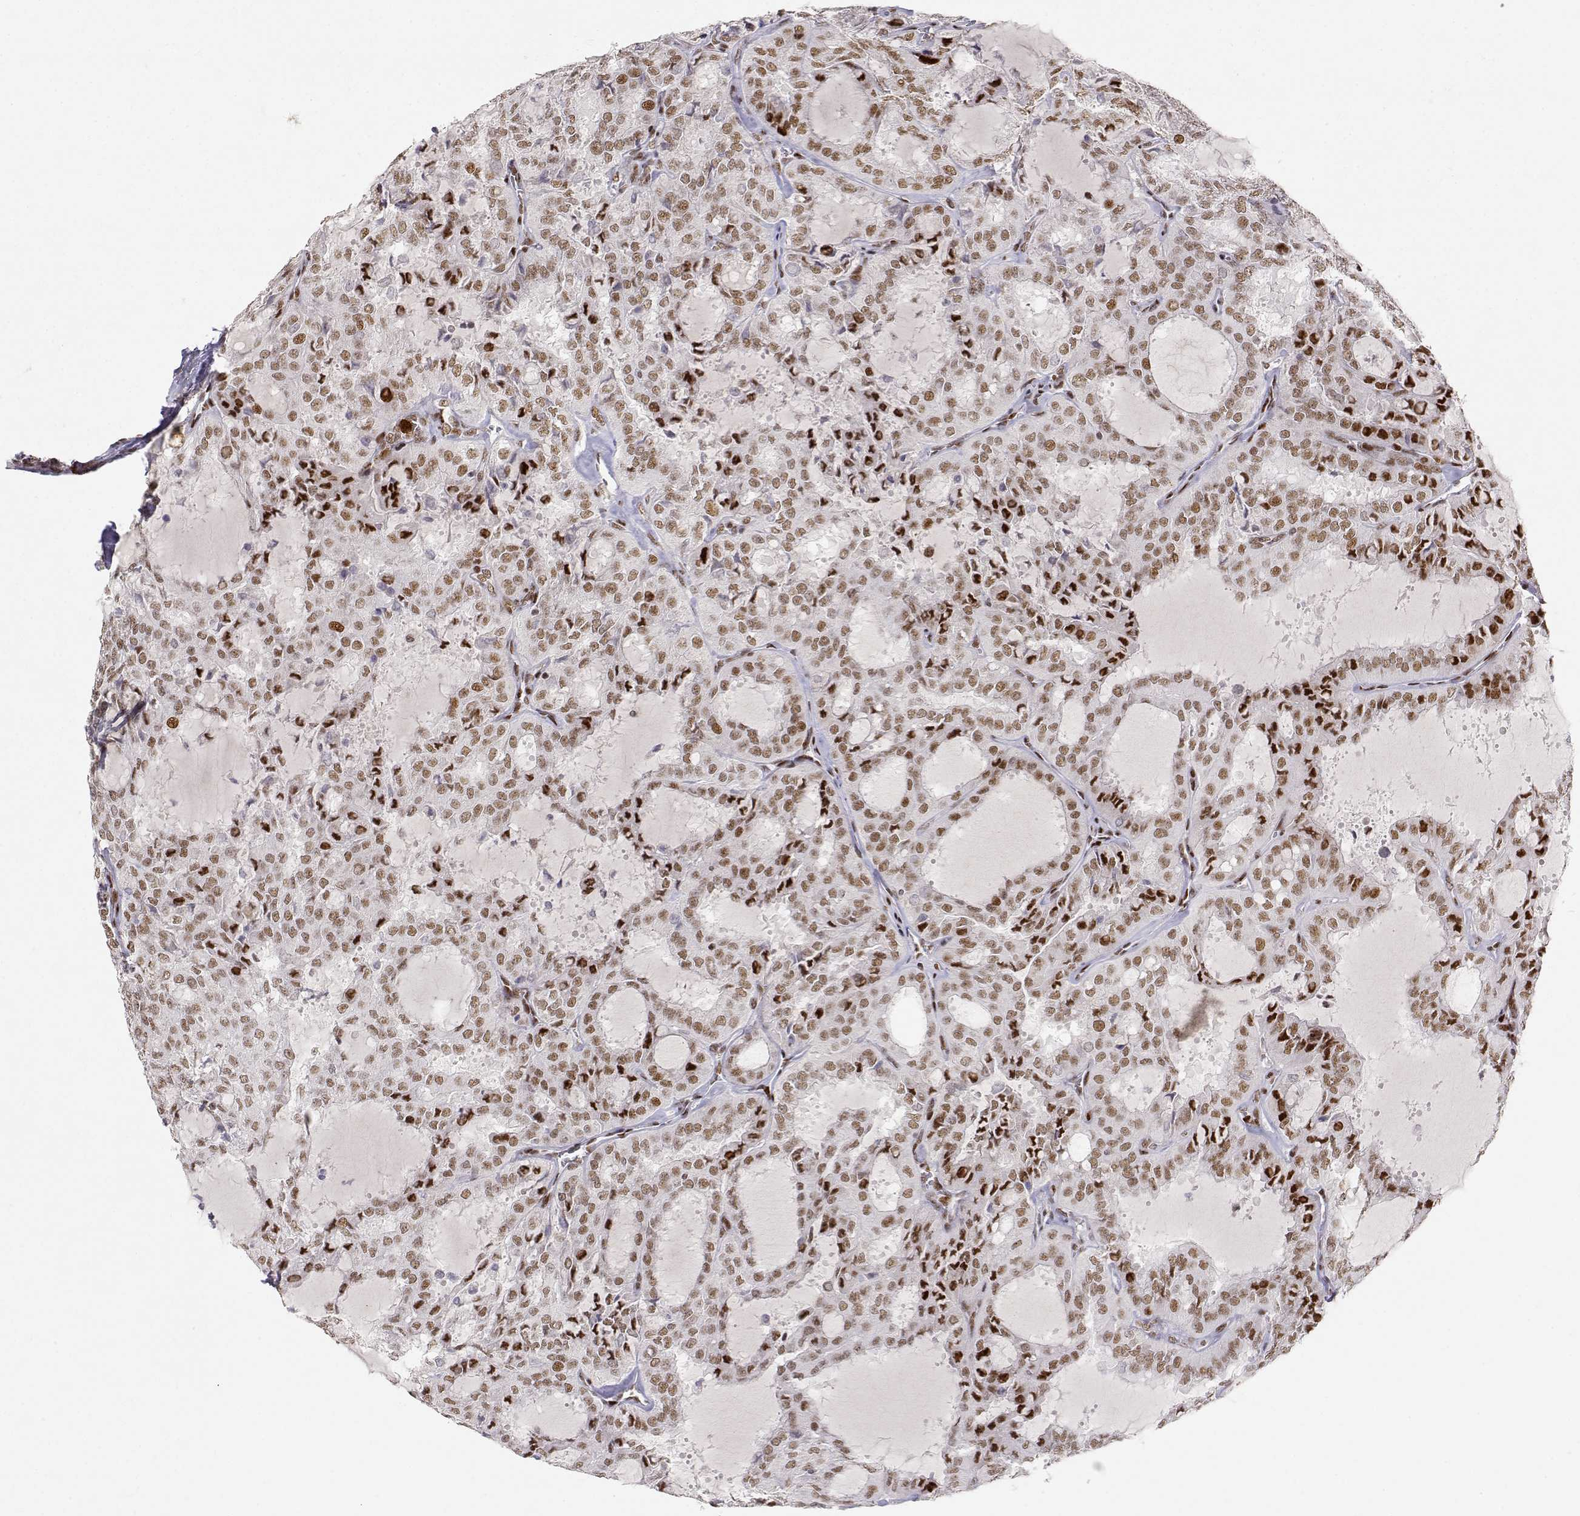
{"staining": {"intensity": "moderate", "quantity": "25%-75%", "location": "nuclear"}, "tissue": "thyroid cancer", "cell_type": "Tumor cells", "image_type": "cancer", "snomed": [{"axis": "morphology", "description": "Follicular adenoma carcinoma, NOS"}, {"axis": "topography", "description": "Thyroid gland"}], "caption": "There is medium levels of moderate nuclear staining in tumor cells of follicular adenoma carcinoma (thyroid), as demonstrated by immunohistochemical staining (brown color).", "gene": "RSF1", "patient": {"sex": "male", "age": 75}}